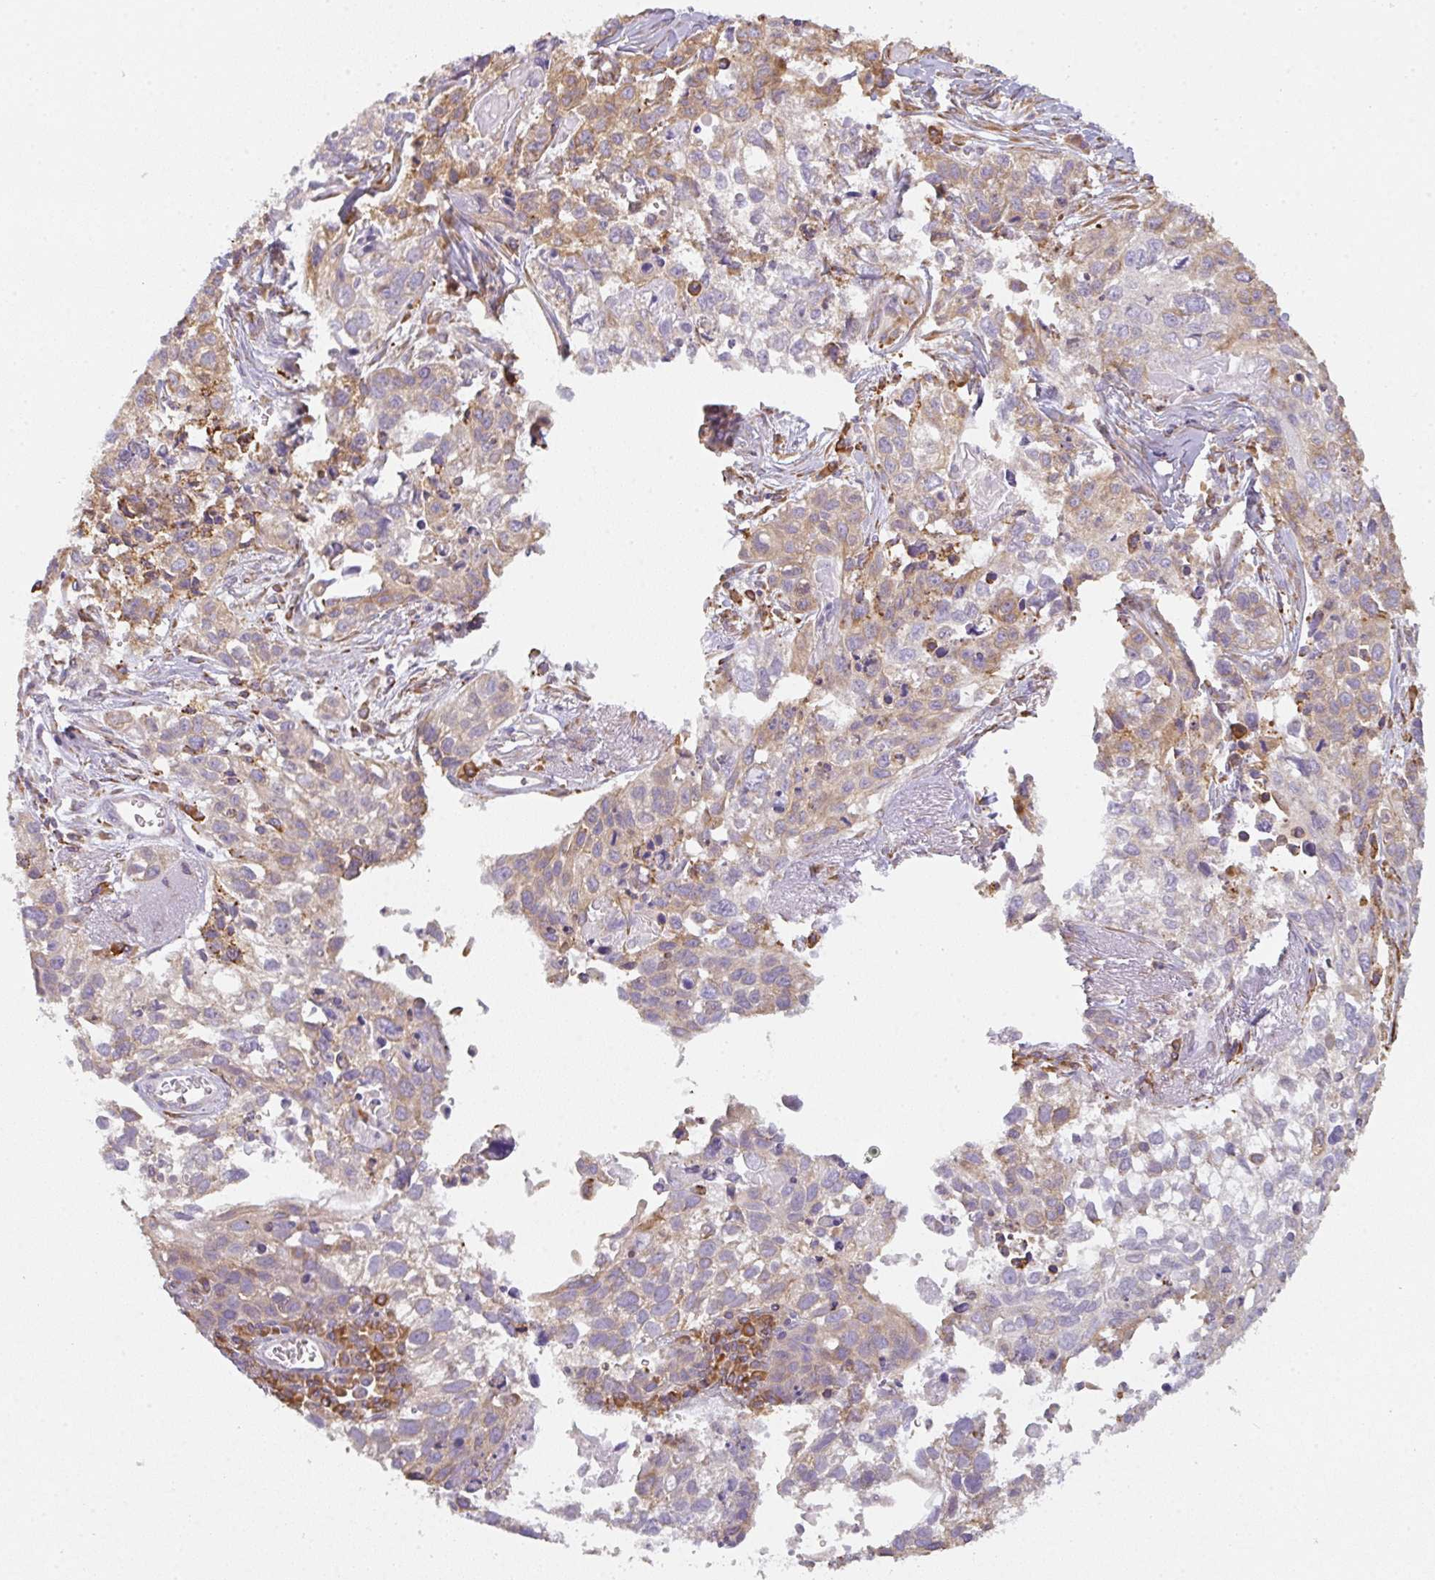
{"staining": {"intensity": "weak", "quantity": "25%-75%", "location": "cytoplasmic/membranous"}, "tissue": "lung cancer", "cell_type": "Tumor cells", "image_type": "cancer", "snomed": [{"axis": "morphology", "description": "Squamous cell carcinoma, NOS"}, {"axis": "topography", "description": "Lung"}], "caption": "This is an image of immunohistochemistry (IHC) staining of lung cancer (squamous cell carcinoma), which shows weak staining in the cytoplasmic/membranous of tumor cells.", "gene": "DOK4", "patient": {"sex": "male", "age": 74}}